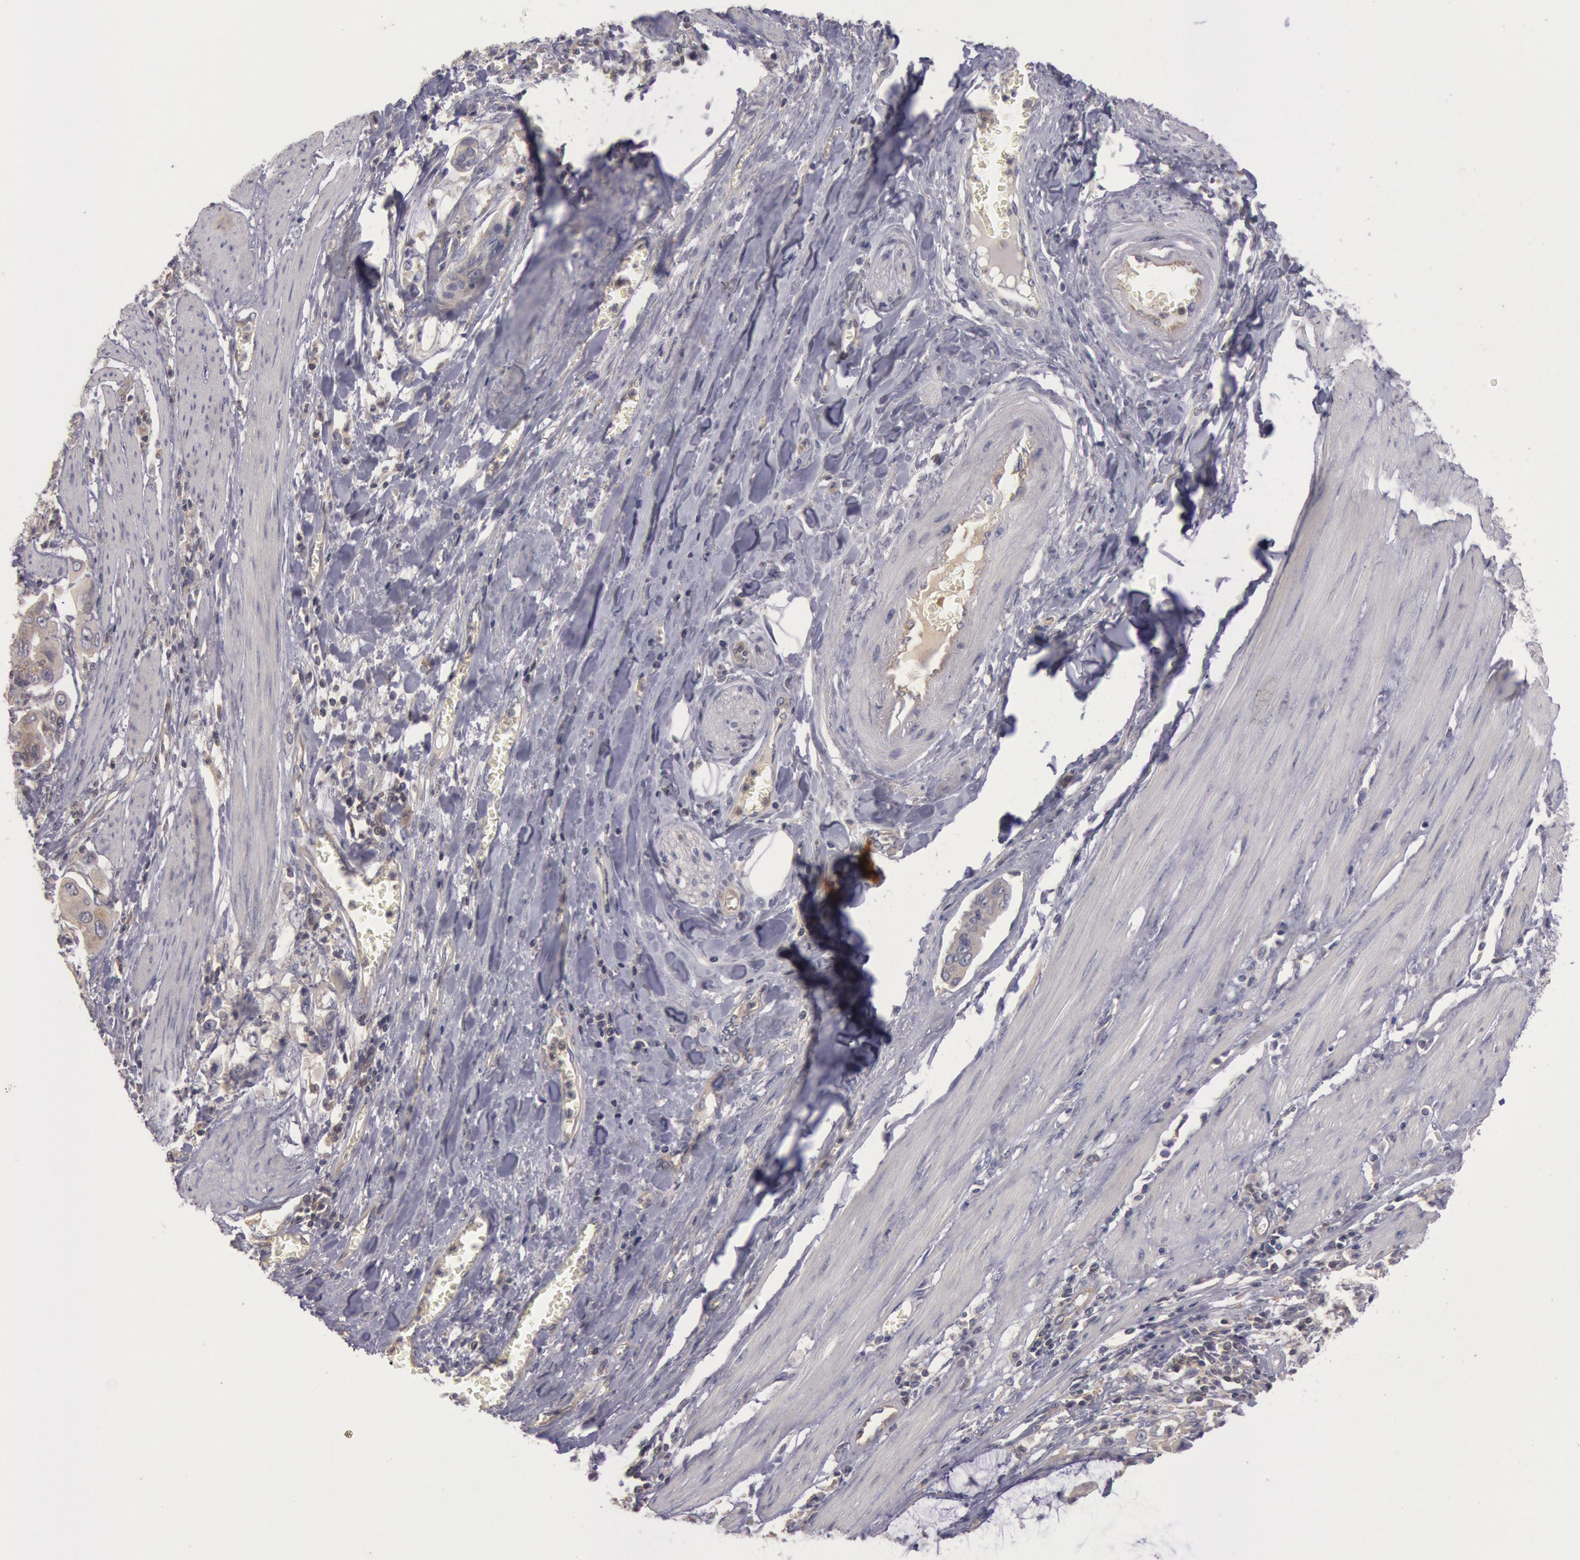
{"staining": {"intensity": "weak", "quantity": ">75%", "location": "cytoplasmic/membranous"}, "tissue": "stomach cancer", "cell_type": "Tumor cells", "image_type": "cancer", "snomed": [{"axis": "morphology", "description": "Adenocarcinoma, NOS"}, {"axis": "topography", "description": "Stomach, upper"}], "caption": "A high-resolution photomicrograph shows immunohistochemistry (IHC) staining of stomach cancer (adenocarcinoma), which displays weak cytoplasmic/membranous expression in approximately >75% of tumor cells.", "gene": "PIK3R1", "patient": {"sex": "male", "age": 80}}